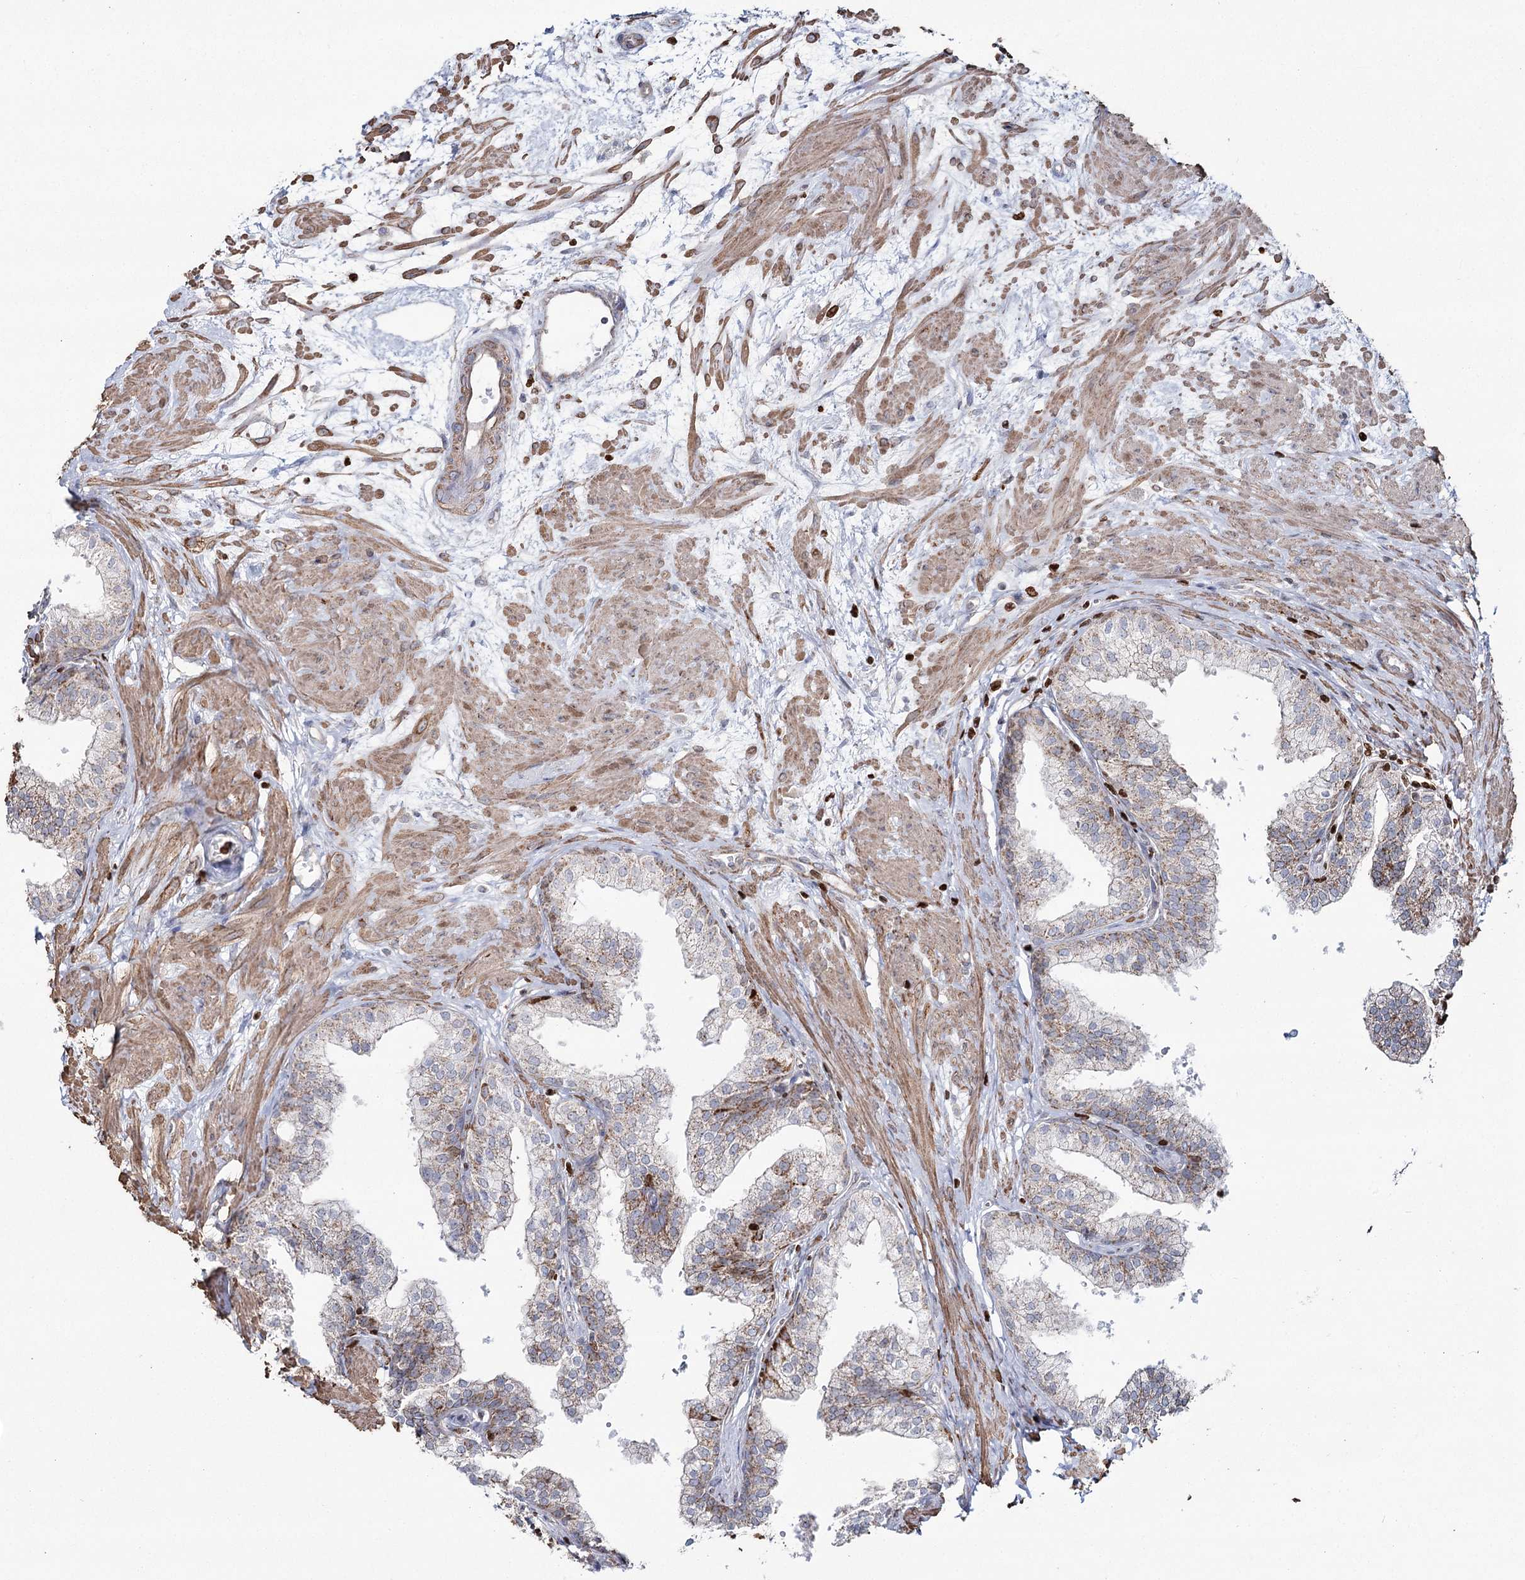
{"staining": {"intensity": "moderate", "quantity": "25%-75%", "location": "cytoplasmic/membranous"}, "tissue": "prostate", "cell_type": "Glandular cells", "image_type": "normal", "snomed": [{"axis": "morphology", "description": "Normal tissue, NOS"}, {"axis": "topography", "description": "Prostate"}], "caption": "DAB (3,3'-diaminobenzidine) immunohistochemical staining of normal human prostate reveals moderate cytoplasmic/membranous protein staining in approximately 25%-75% of glandular cells.", "gene": "PDHX", "patient": {"sex": "male", "age": 60}}